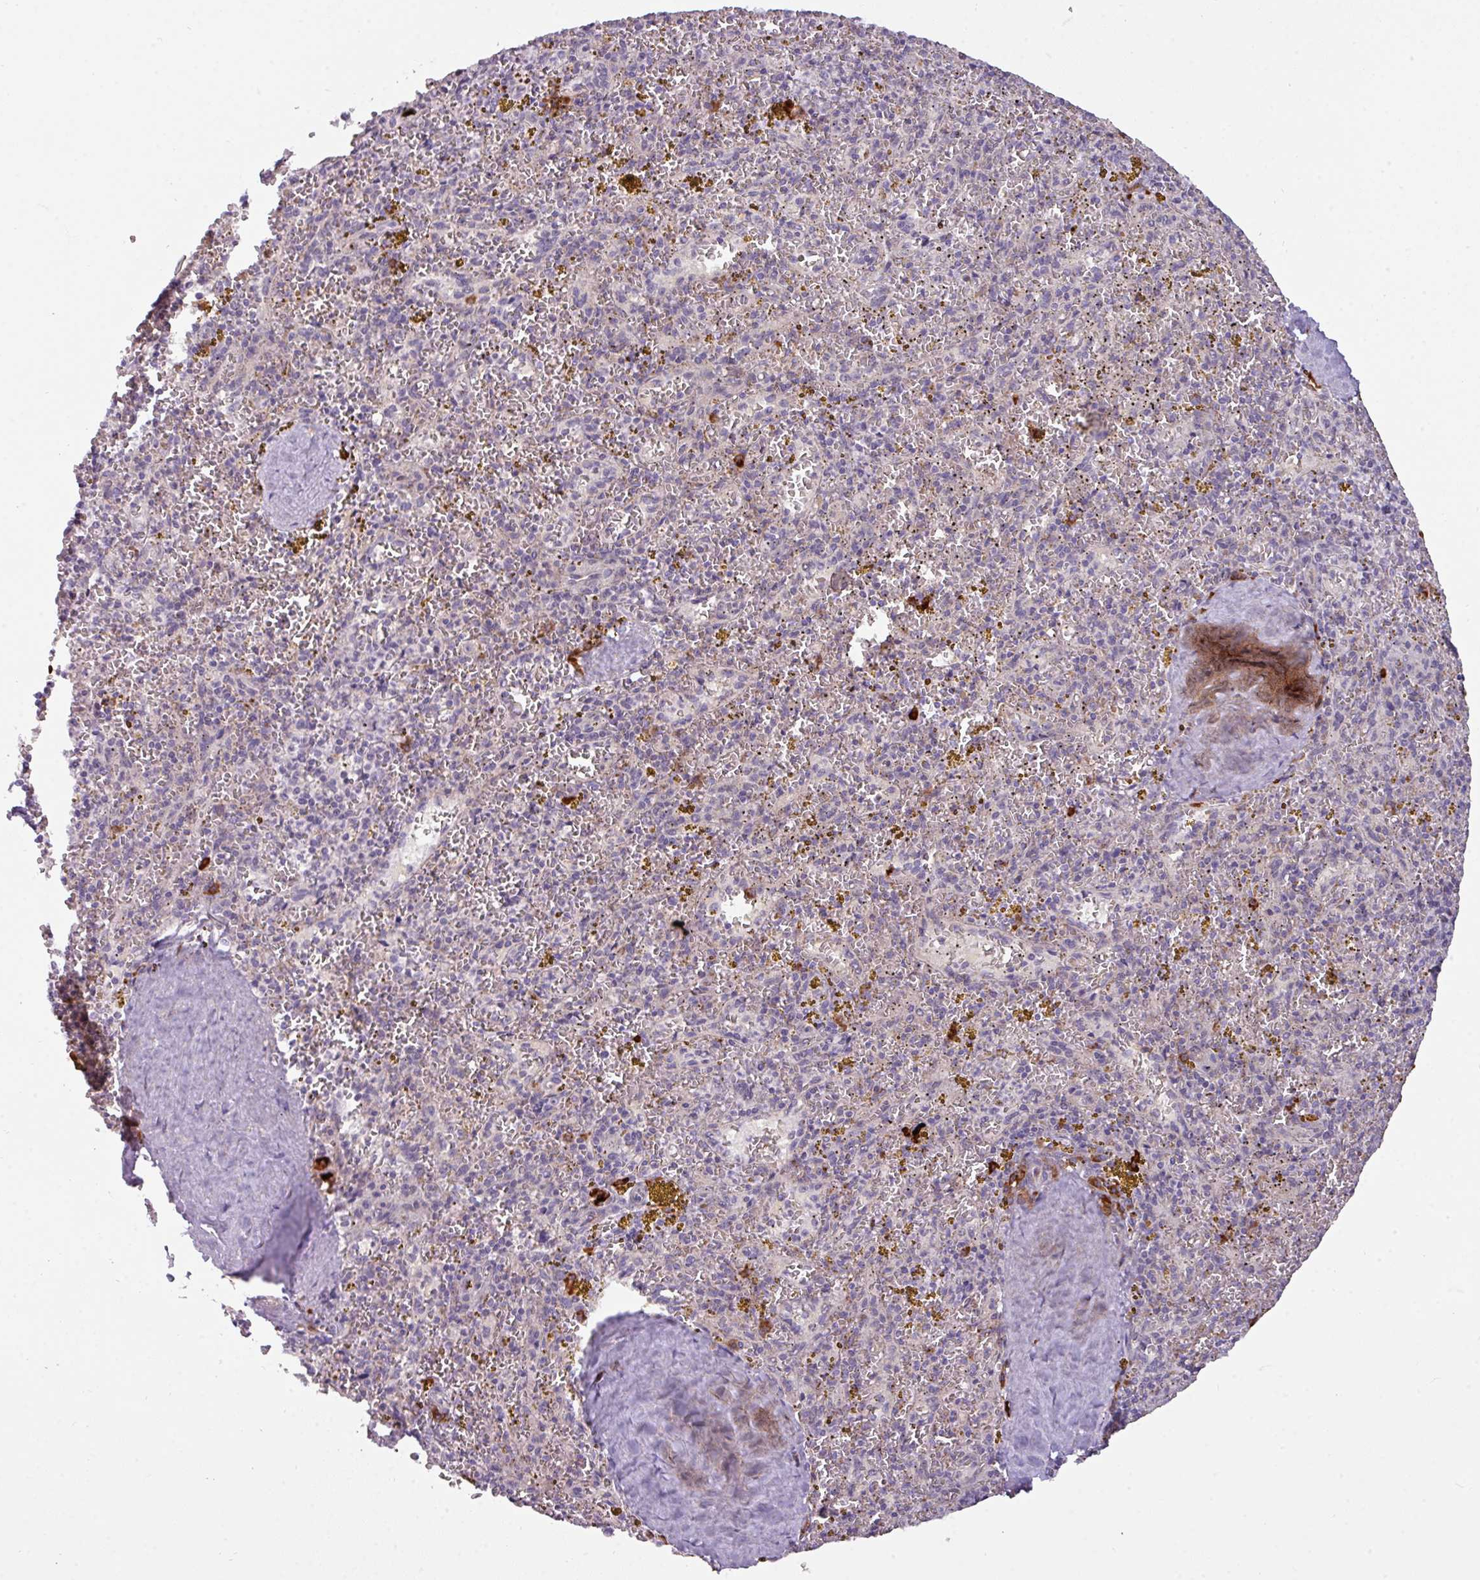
{"staining": {"intensity": "strong", "quantity": "<25%", "location": "cytoplasmic/membranous"}, "tissue": "spleen", "cell_type": "Cells in red pulp", "image_type": "normal", "snomed": [{"axis": "morphology", "description": "Normal tissue, NOS"}, {"axis": "topography", "description": "Spleen"}], "caption": "The micrograph exhibits staining of benign spleen, revealing strong cytoplasmic/membranous protein expression (brown color) within cells in red pulp. (DAB (3,3'-diaminobenzidine) = brown stain, brightfield microscopy at high magnification).", "gene": "C2orf68", "patient": {"sex": "male", "age": 57}}